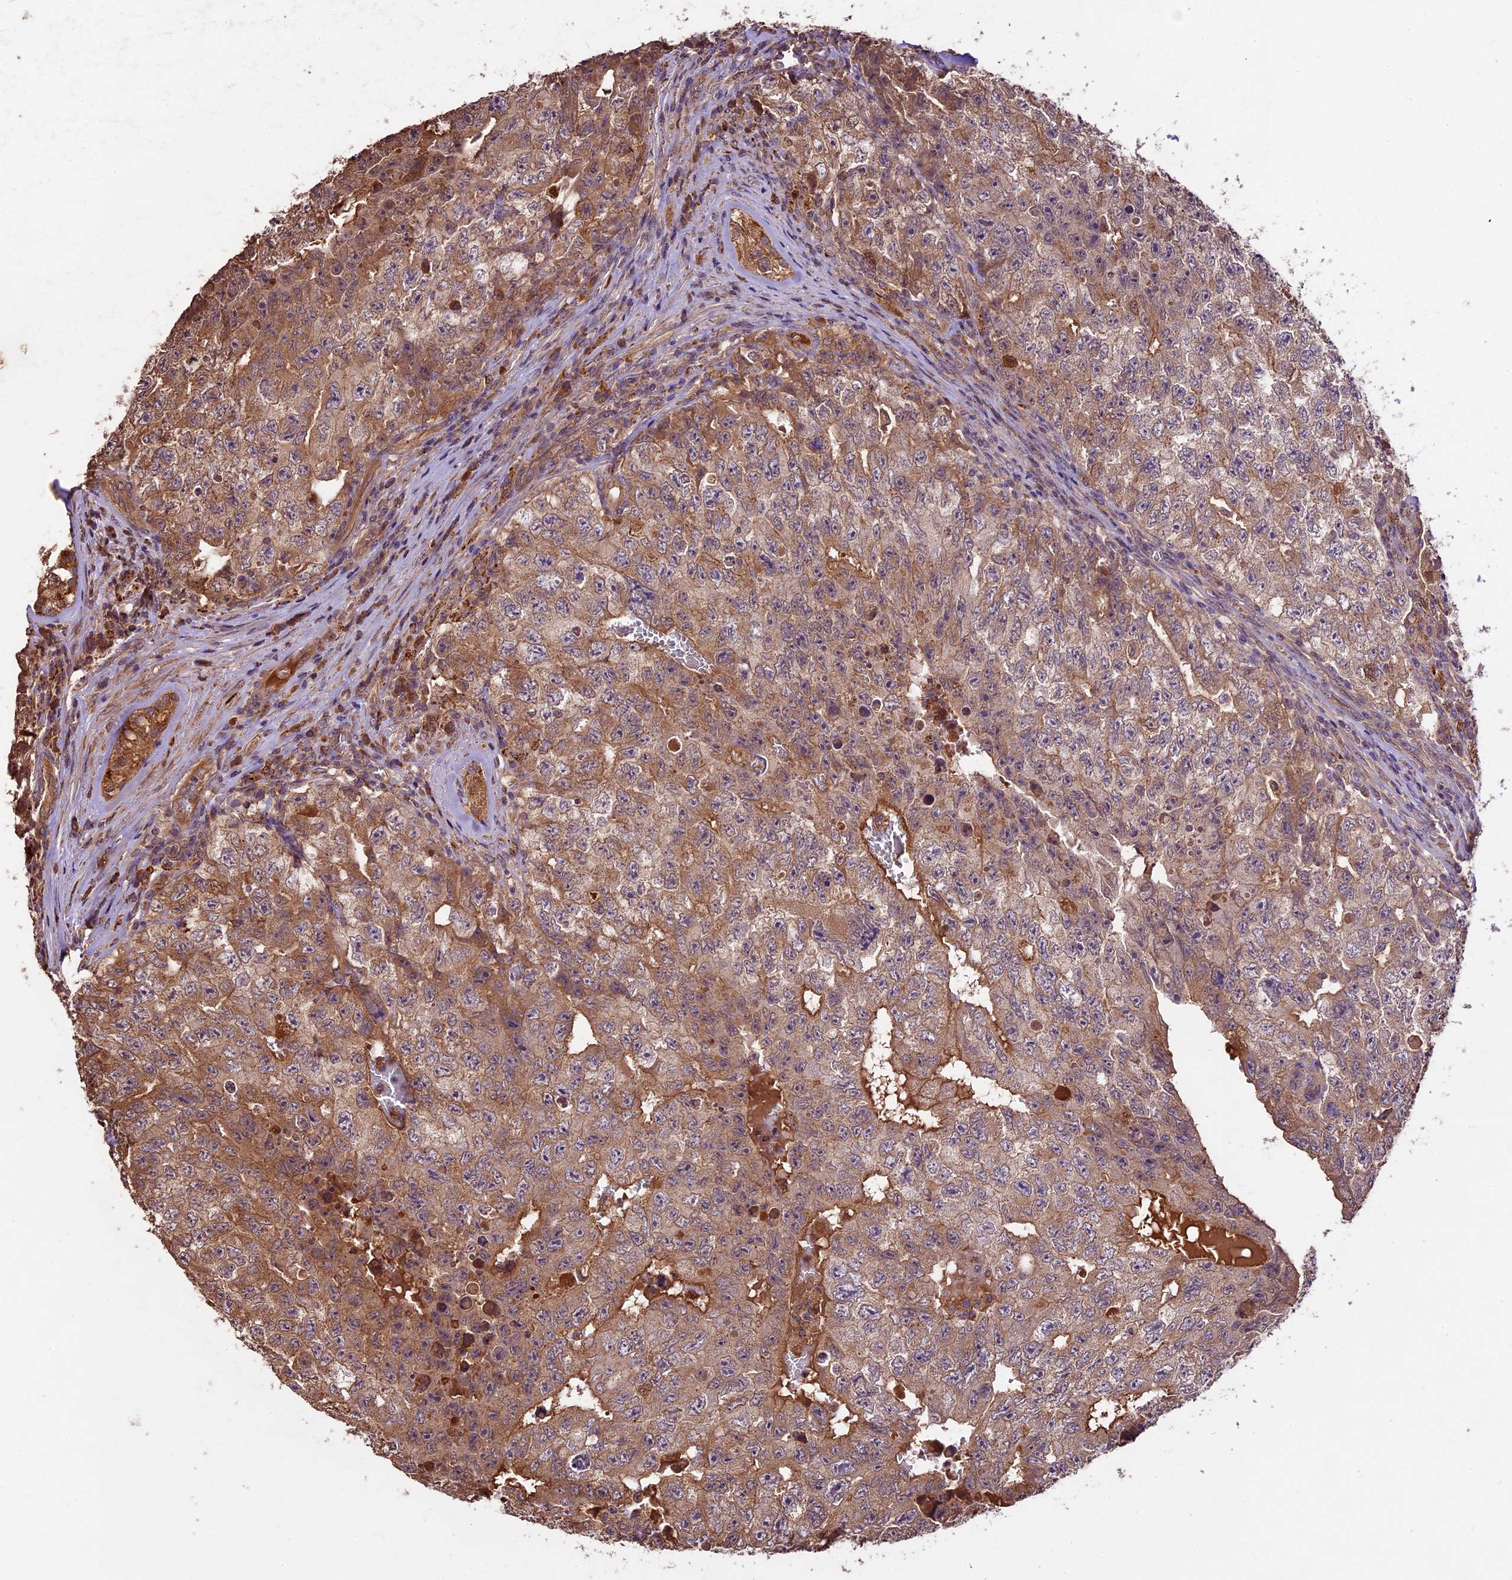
{"staining": {"intensity": "moderate", "quantity": "25%-75%", "location": "cytoplasmic/membranous"}, "tissue": "testis cancer", "cell_type": "Tumor cells", "image_type": "cancer", "snomed": [{"axis": "morphology", "description": "Carcinoma, Embryonal, NOS"}, {"axis": "topography", "description": "Testis"}], "caption": "The micrograph displays a brown stain indicating the presence of a protein in the cytoplasmic/membranous of tumor cells in testis cancer (embryonal carcinoma).", "gene": "CRLF1", "patient": {"sex": "male", "age": 17}}